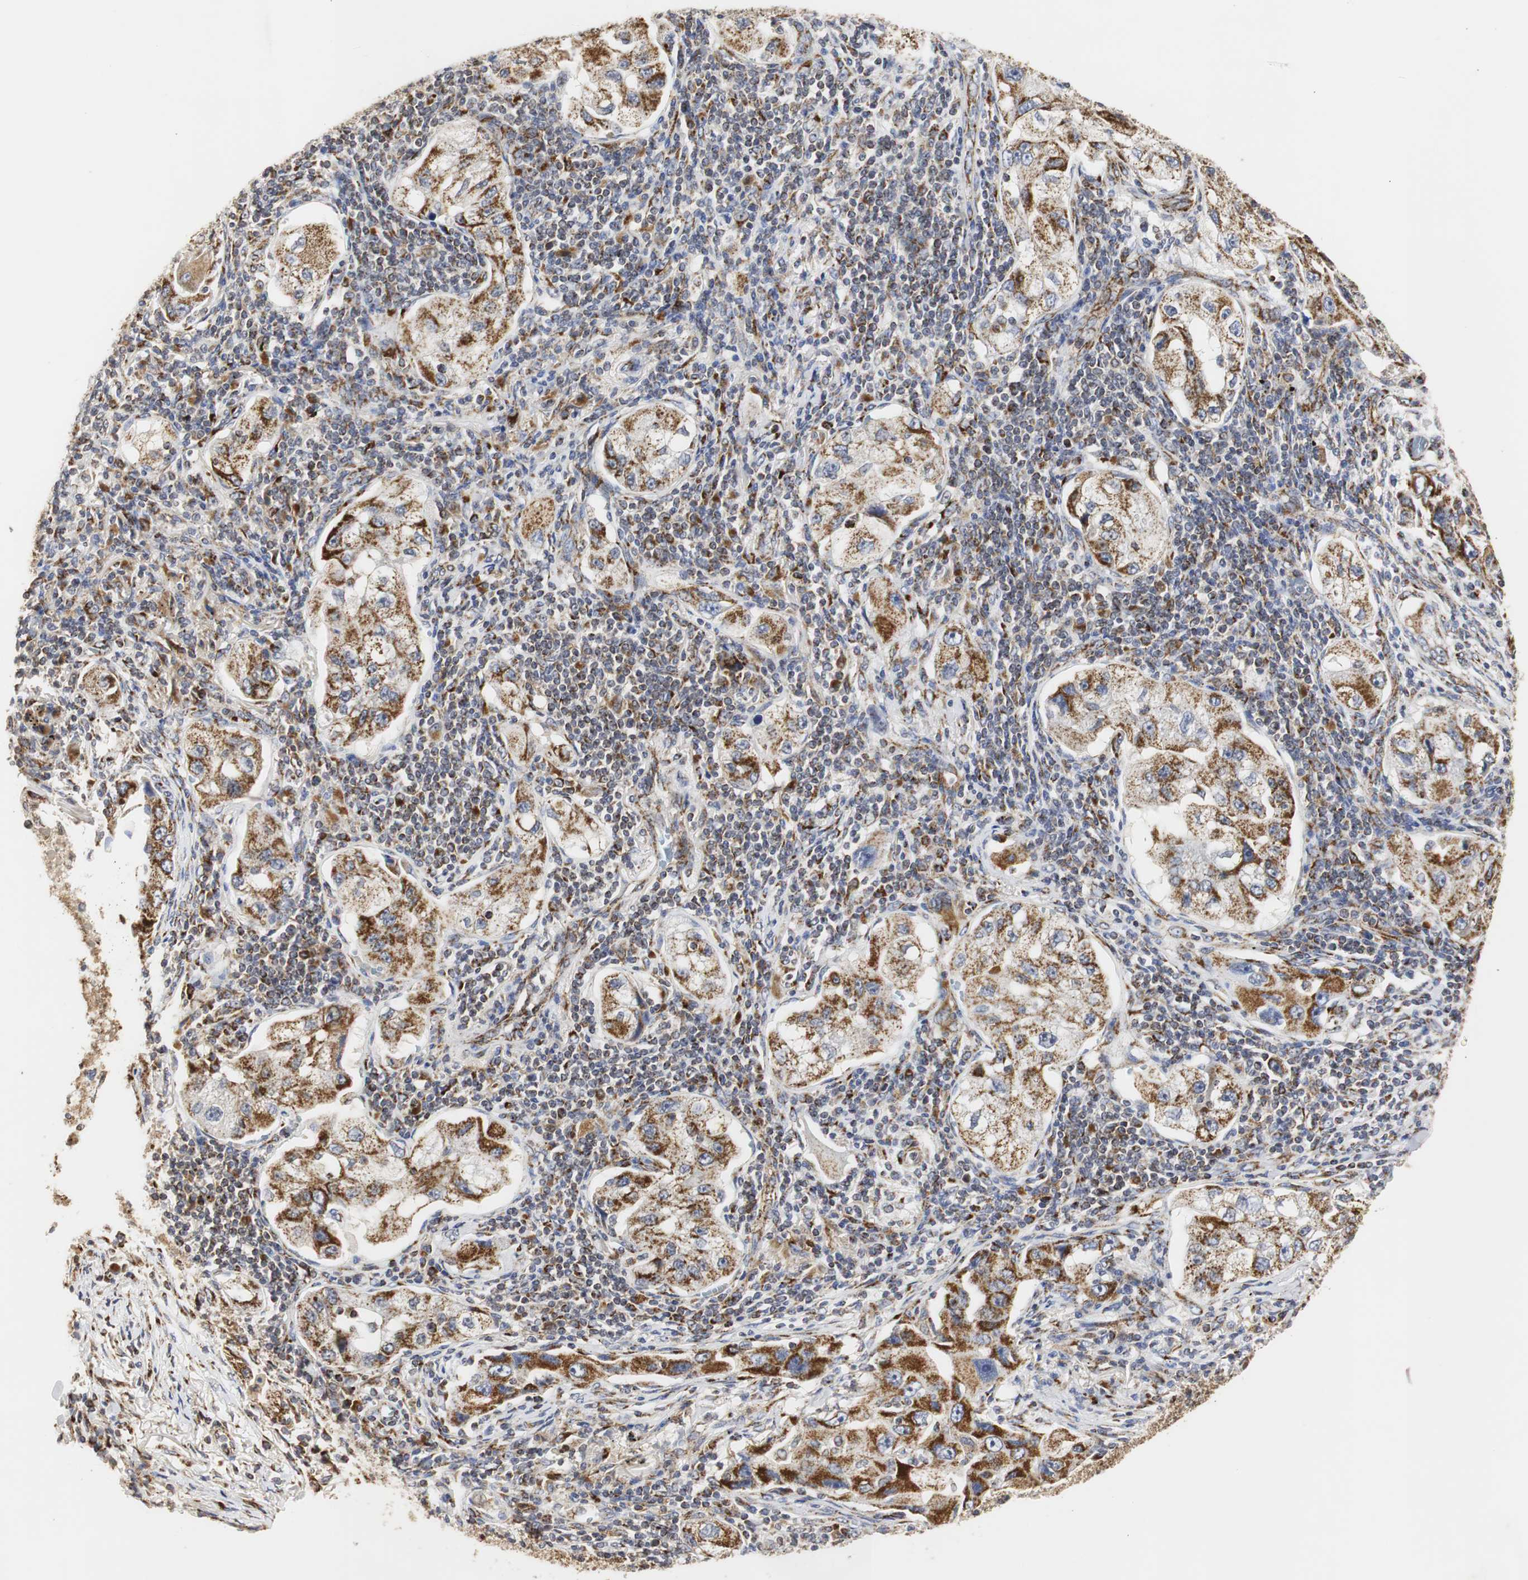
{"staining": {"intensity": "strong", "quantity": ">75%", "location": "cytoplasmic/membranous"}, "tissue": "lung cancer", "cell_type": "Tumor cells", "image_type": "cancer", "snomed": [{"axis": "morphology", "description": "Adenocarcinoma, NOS"}, {"axis": "topography", "description": "Lung"}], "caption": "Lung cancer (adenocarcinoma) was stained to show a protein in brown. There is high levels of strong cytoplasmic/membranous positivity in about >75% of tumor cells. (DAB = brown stain, brightfield microscopy at high magnification).", "gene": "HSD17B10", "patient": {"sex": "female", "age": 65}}